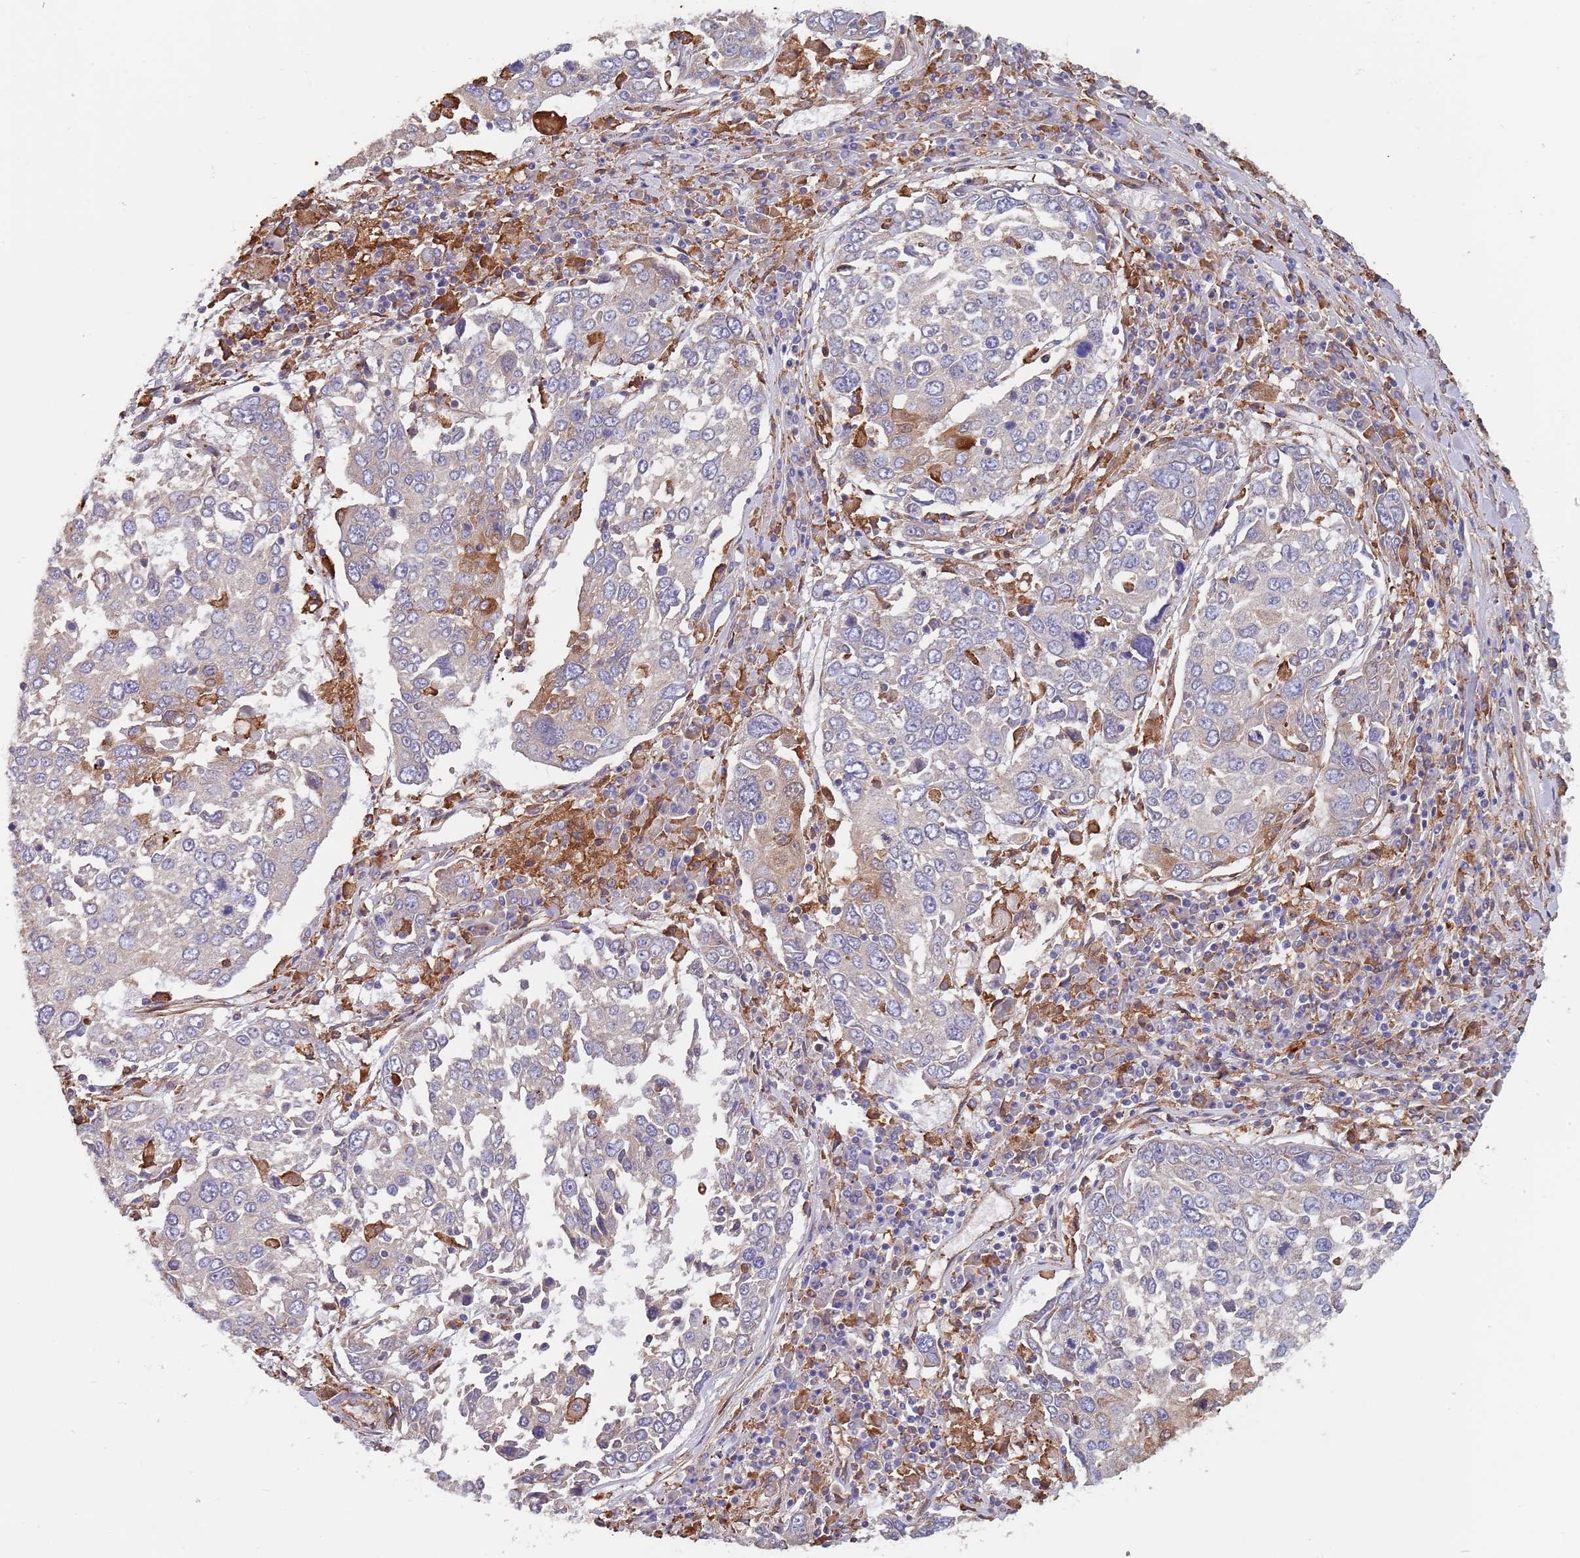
{"staining": {"intensity": "negative", "quantity": "none", "location": "none"}, "tissue": "lung cancer", "cell_type": "Tumor cells", "image_type": "cancer", "snomed": [{"axis": "morphology", "description": "Squamous cell carcinoma, NOS"}, {"axis": "topography", "description": "Lung"}], "caption": "Immunohistochemical staining of human lung cancer (squamous cell carcinoma) demonstrates no significant expression in tumor cells.", "gene": "DCUN1D3", "patient": {"sex": "male", "age": 65}}